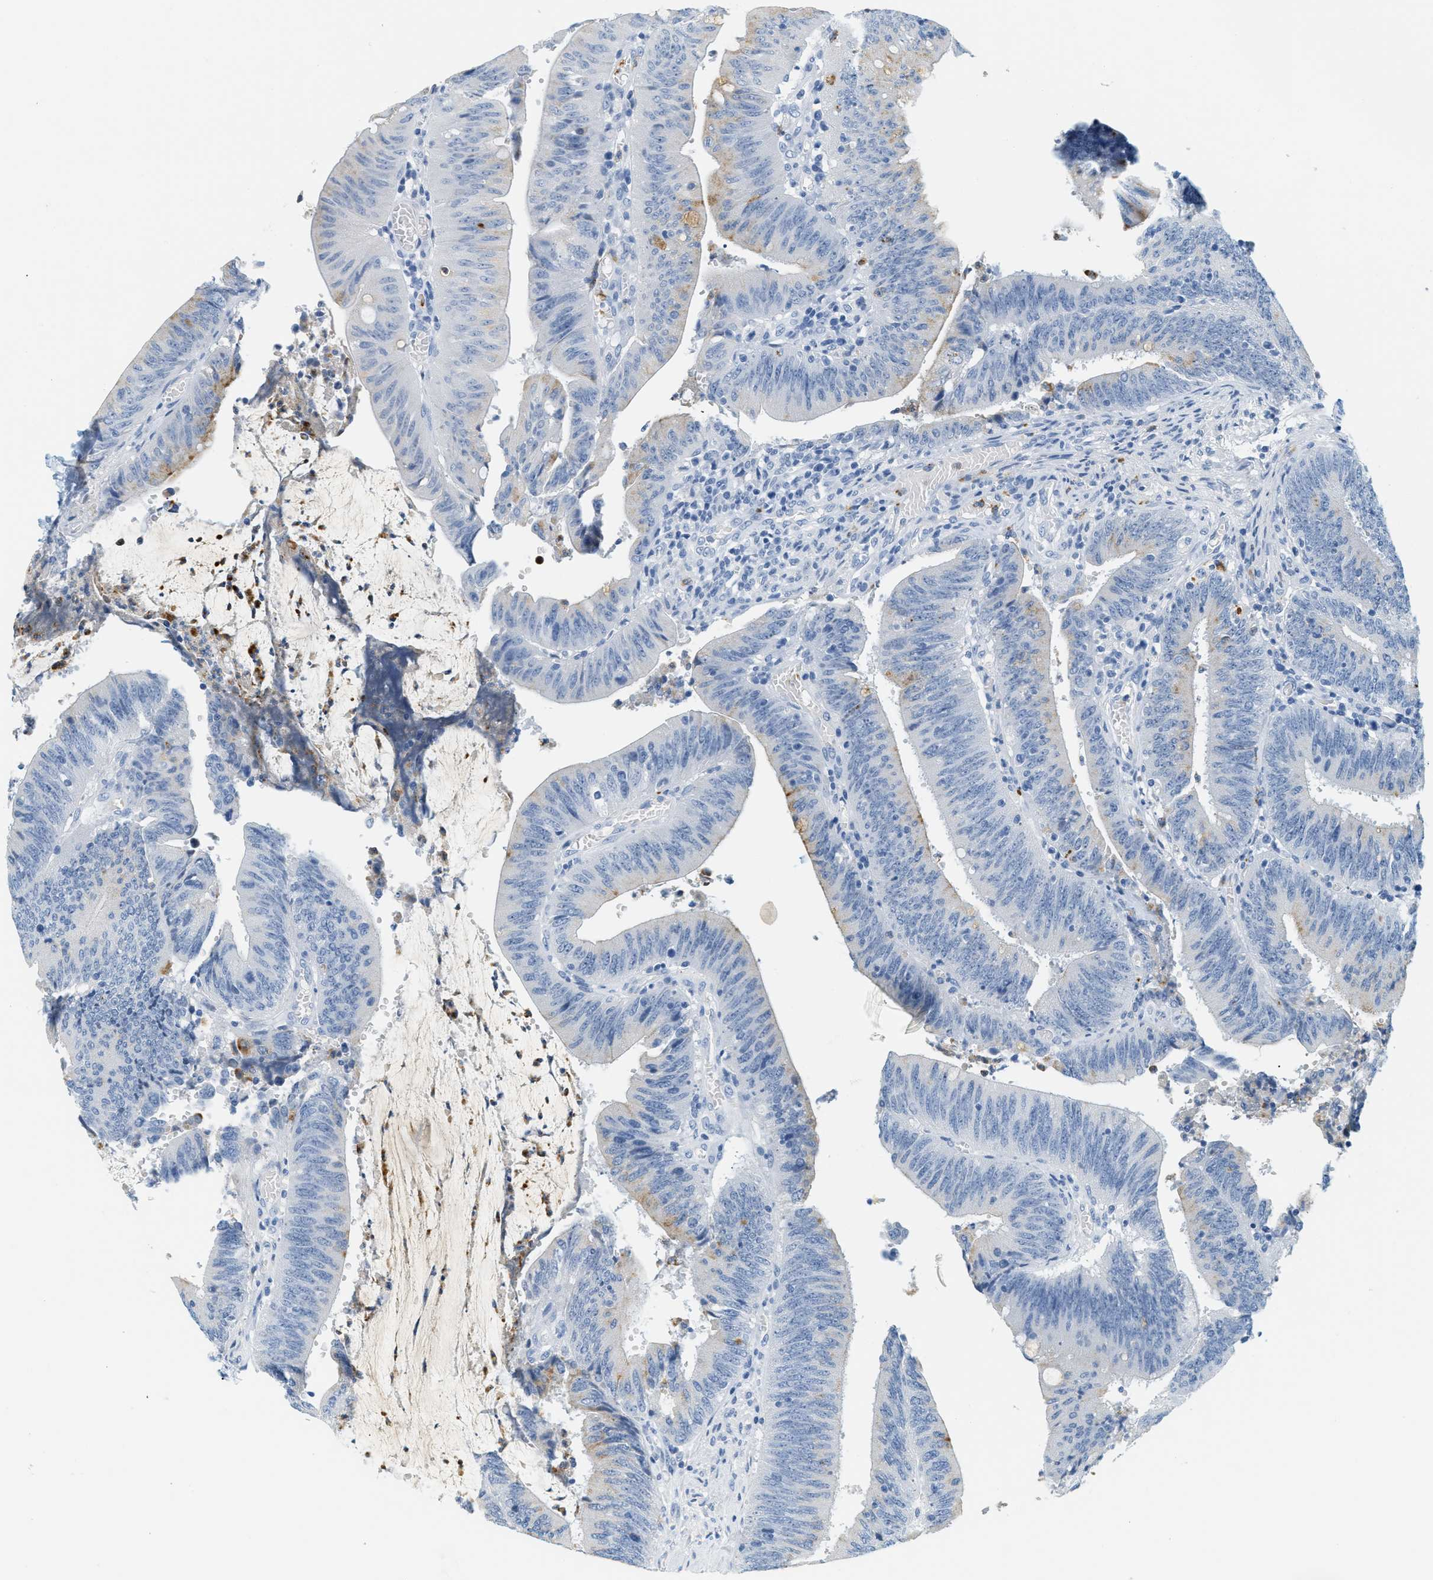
{"staining": {"intensity": "negative", "quantity": "none", "location": "none"}, "tissue": "colorectal cancer", "cell_type": "Tumor cells", "image_type": "cancer", "snomed": [{"axis": "morphology", "description": "Normal tissue, NOS"}, {"axis": "morphology", "description": "Adenocarcinoma, NOS"}, {"axis": "topography", "description": "Rectum"}], "caption": "DAB (3,3'-diaminobenzidine) immunohistochemical staining of colorectal adenocarcinoma demonstrates no significant positivity in tumor cells. Brightfield microscopy of immunohistochemistry (IHC) stained with DAB (3,3'-diaminobenzidine) (brown) and hematoxylin (blue), captured at high magnification.", "gene": "LCN2", "patient": {"sex": "female", "age": 66}}